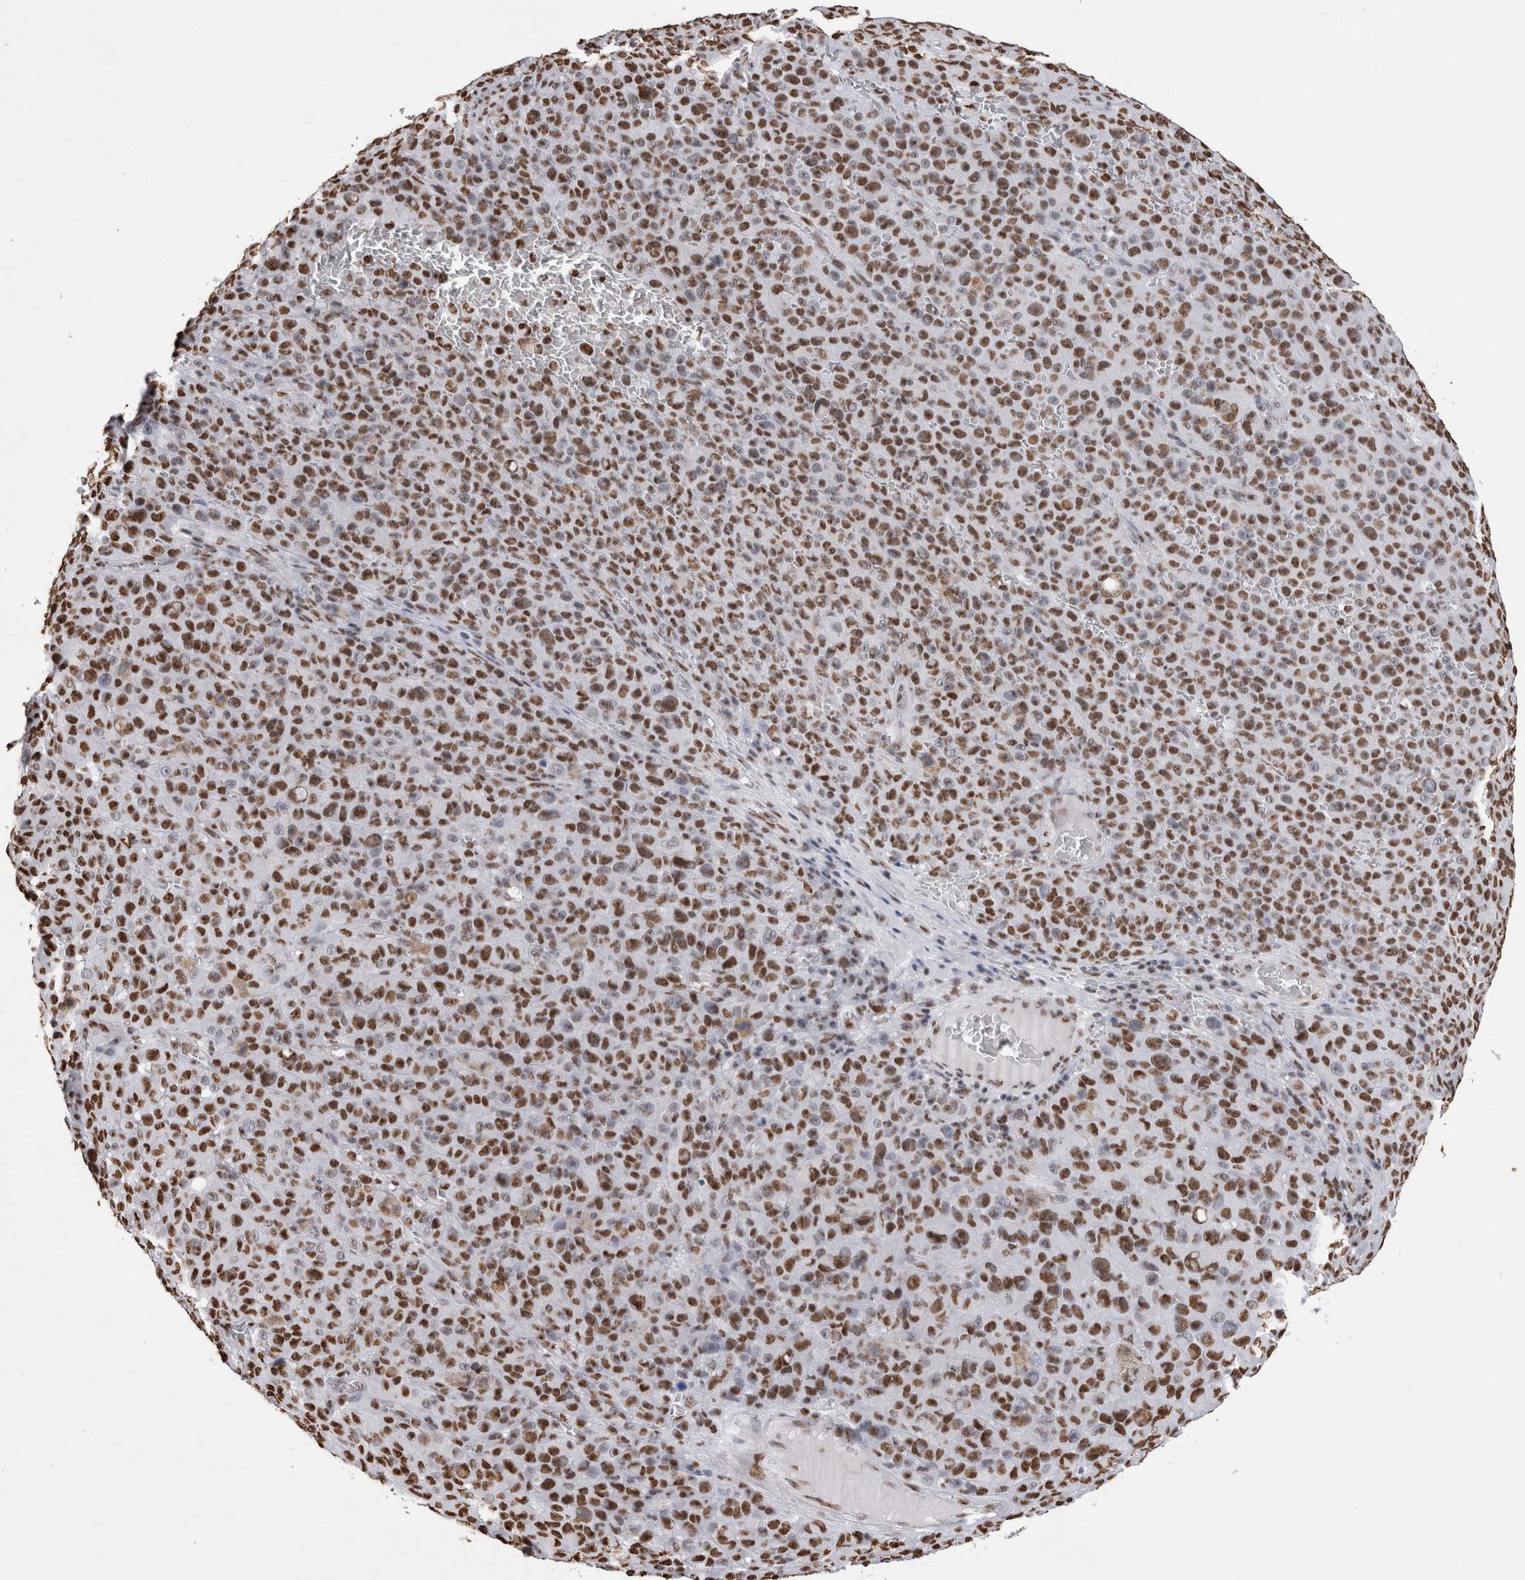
{"staining": {"intensity": "strong", "quantity": ">75%", "location": "nuclear"}, "tissue": "melanoma", "cell_type": "Tumor cells", "image_type": "cancer", "snomed": [{"axis": "morphology", "description": "Malignant melanoma, NOS"}, {"axis": "topography", "description": "Skin"}], "caption": "This histopathology image displays IHC staining of human malignant melanoma, with high strong nuclear positivity in about >75% of tumor cells.", "gene": "ALPK3", "patient": {"sex": "female", "age": 82}}